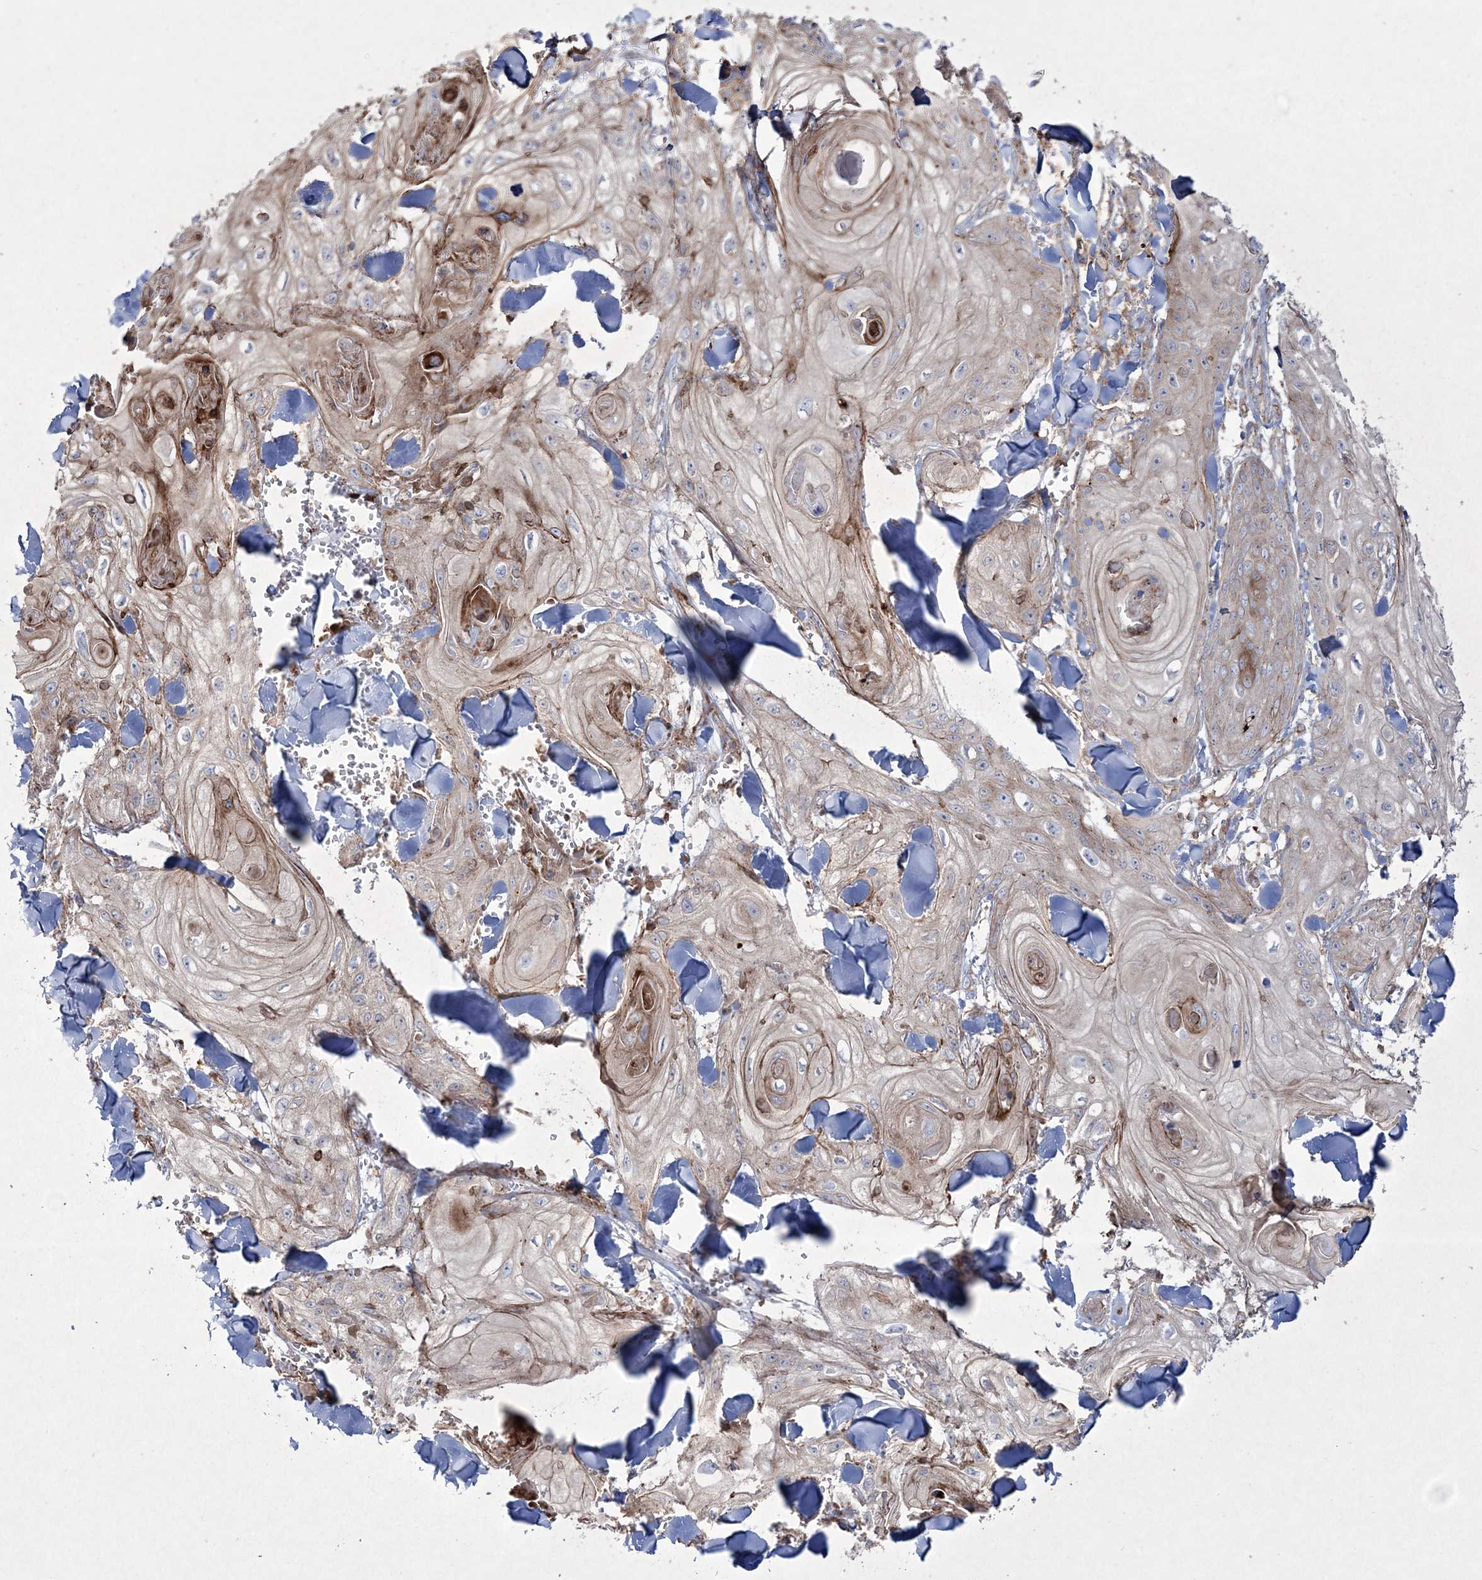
{"staining": {"intensity": "moderate", "quantity": "<25%", "location": "cytoplasmic/membranous"}, "tissue": "skin cancer", "cell_type": "Tumor cells", "image_type": "cancer", "snomed": [{"axis": "morphology", "description": "Squamous cell carcinoma, NOS"}, {"axis": "topography", "description": "Skin"}], "caption": "Skin squamous cell carcinoma was stained to show a protein in brown. There is low levels of moderate cytoplasmic/membranous positivity in about <25% of tumor cells.", "gene": "RICTOR", "patient": {"sex": "male", "age": 74}}